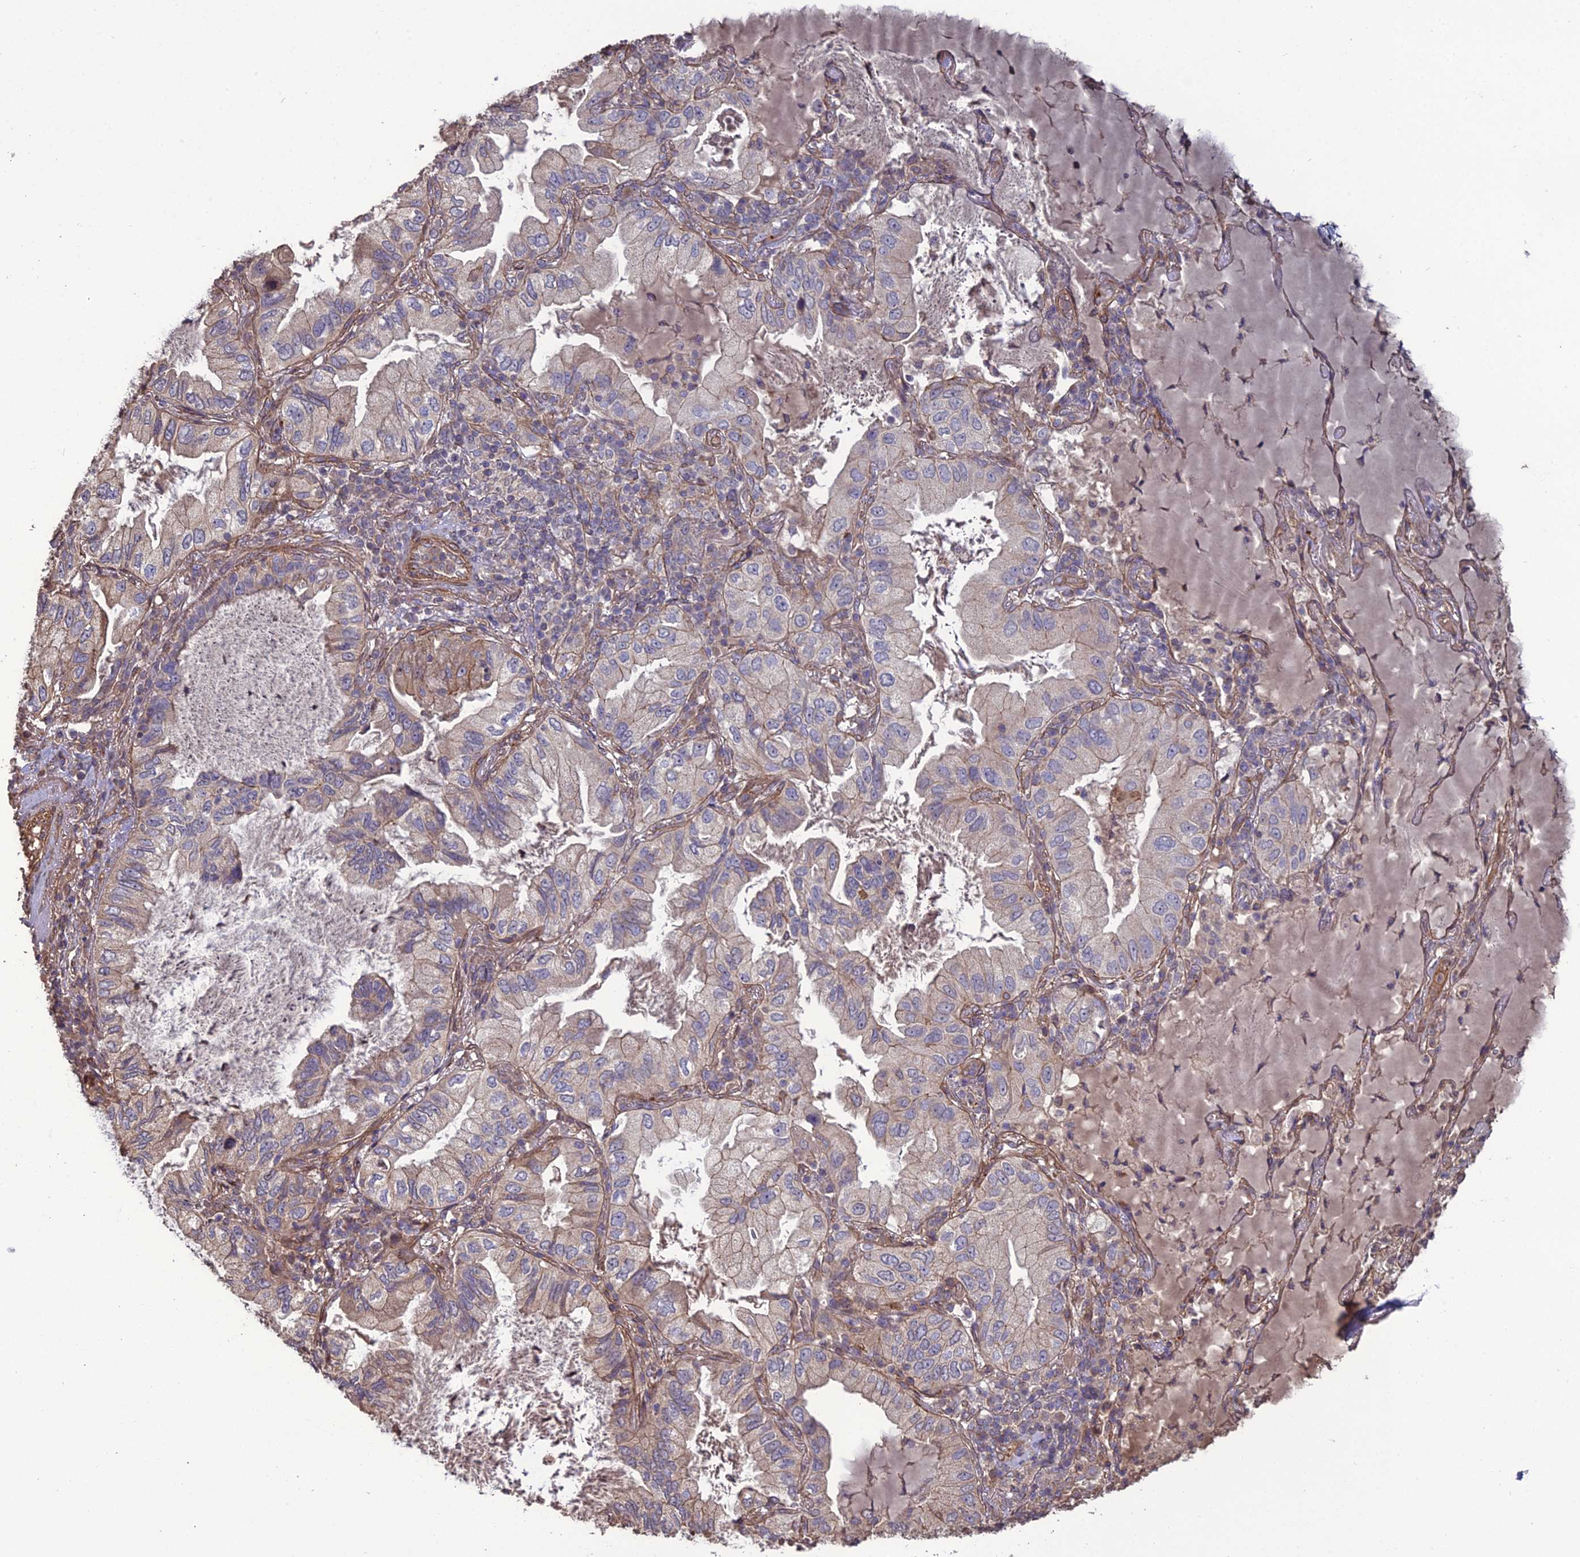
{"staining": {"intensity": "weak", "quantity": "<25%", "location": "cytoplasmic/membranous"}, "tissue": "lung cancer", "cell_type": "Tumor cells", "image_type": "cancer", "snomed": [{"axis": "morphology", "description": "Adenocarcinoma, NOS"}, {"axis": "topography", "description": "Lung"}], "caption": "This is an IHC image of lung cancer (adenocarcinoma). There is no expression in tumor cells.", "gene": "ATP6V0A2", "patient": {"sex": "female", "age": 69}}